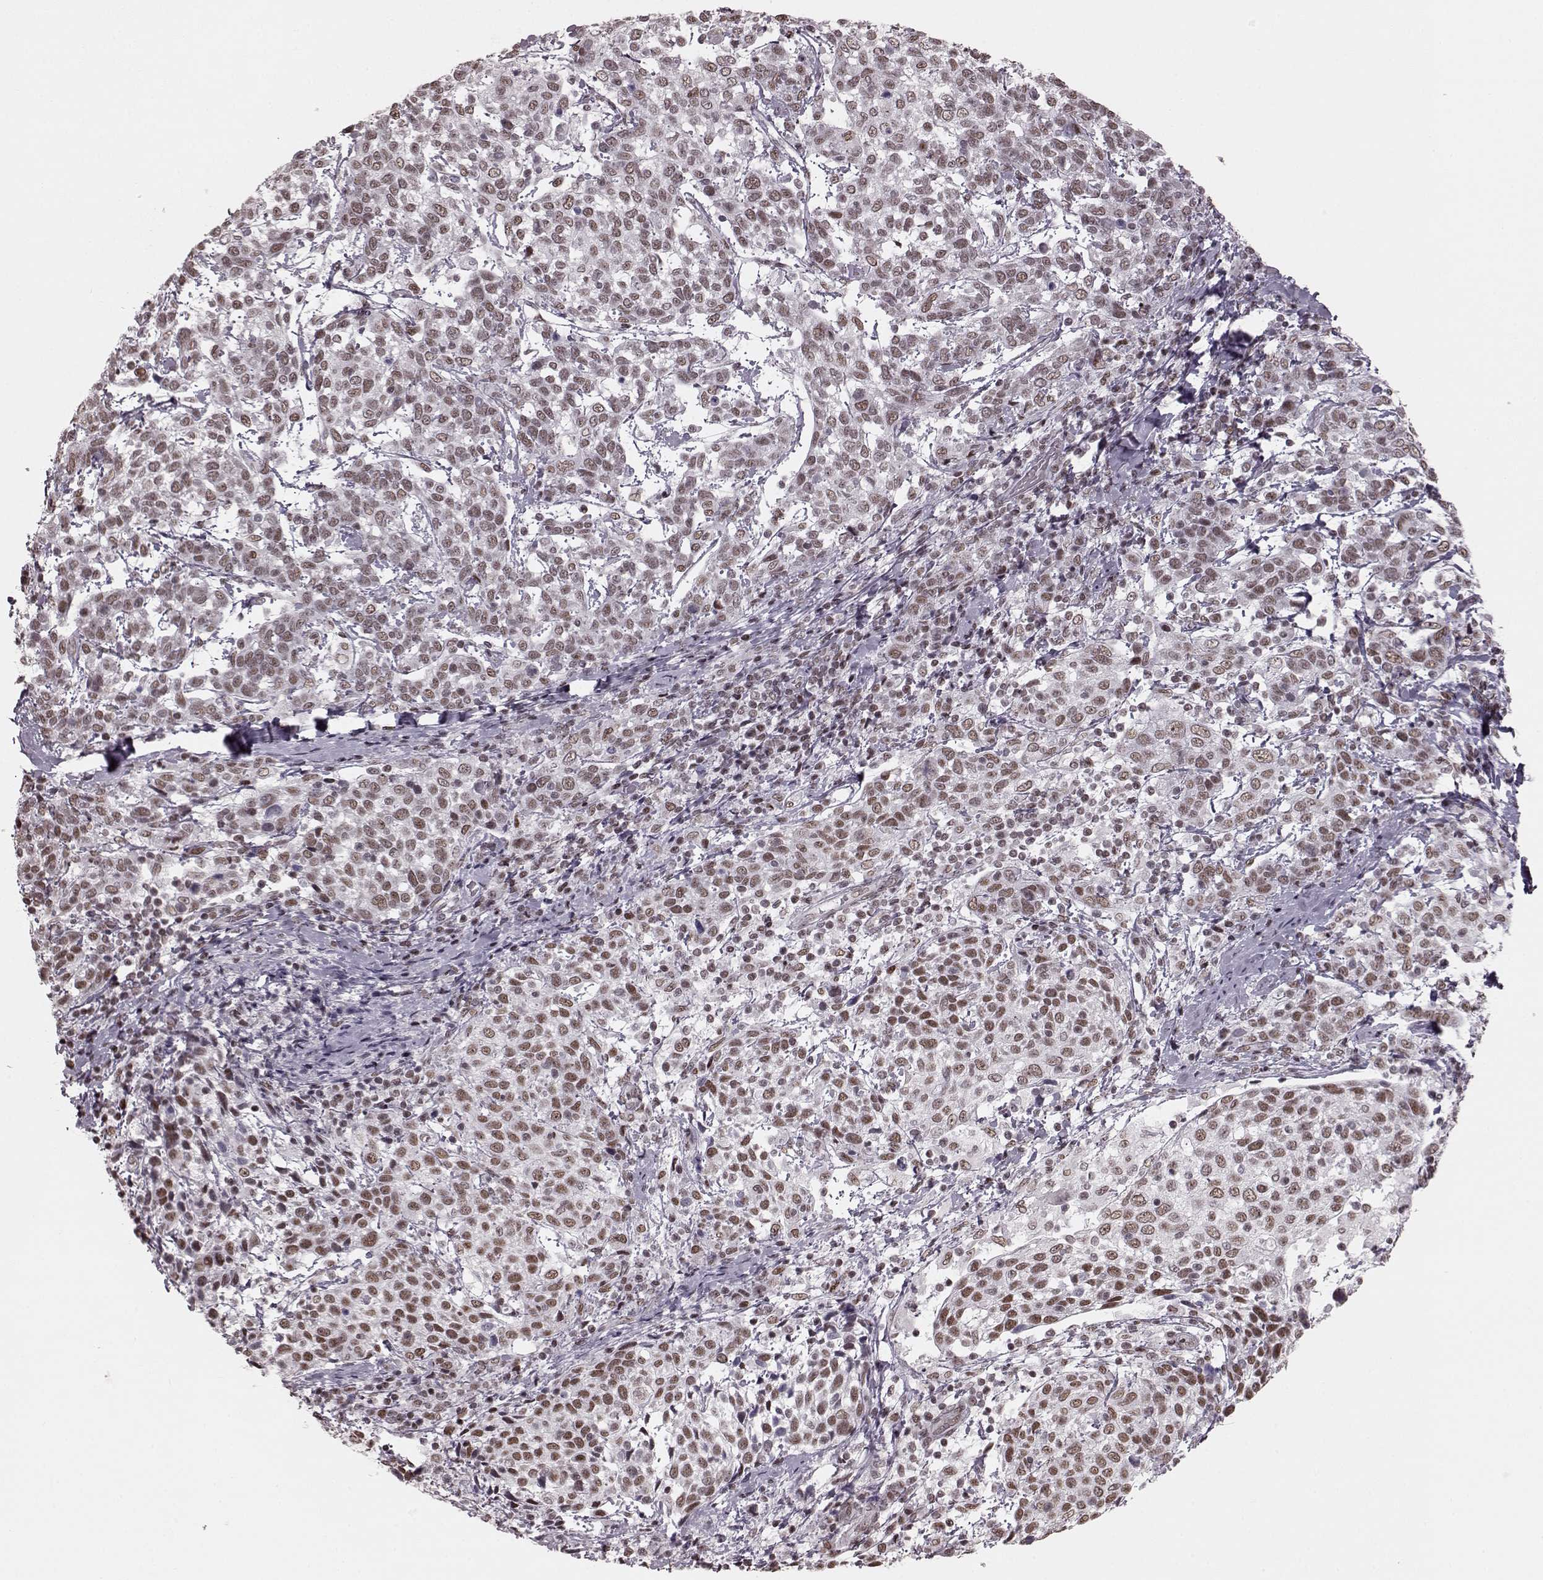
{"staining": {"intensity": "moderate", "quantity": ">75%", "location": "nuclear"}, "tissue": "cervical cancer", "cell_type": "Tumor cells", "image_type": "cancer", "snomed": [{"axis": "morphology", "description": "Squamous cell carcinoma, NOS"}, {"axis": "topography", "description": "Cervix"}], "caption": "This micrograph demonstrates IHC staining of cervical cancer (squamous cell carcinoma), with medium moderate nuclear expression in about >75% of tumor cells.", "gene": "NR2C1", "patient": {"sex": "female", "age": 61}}